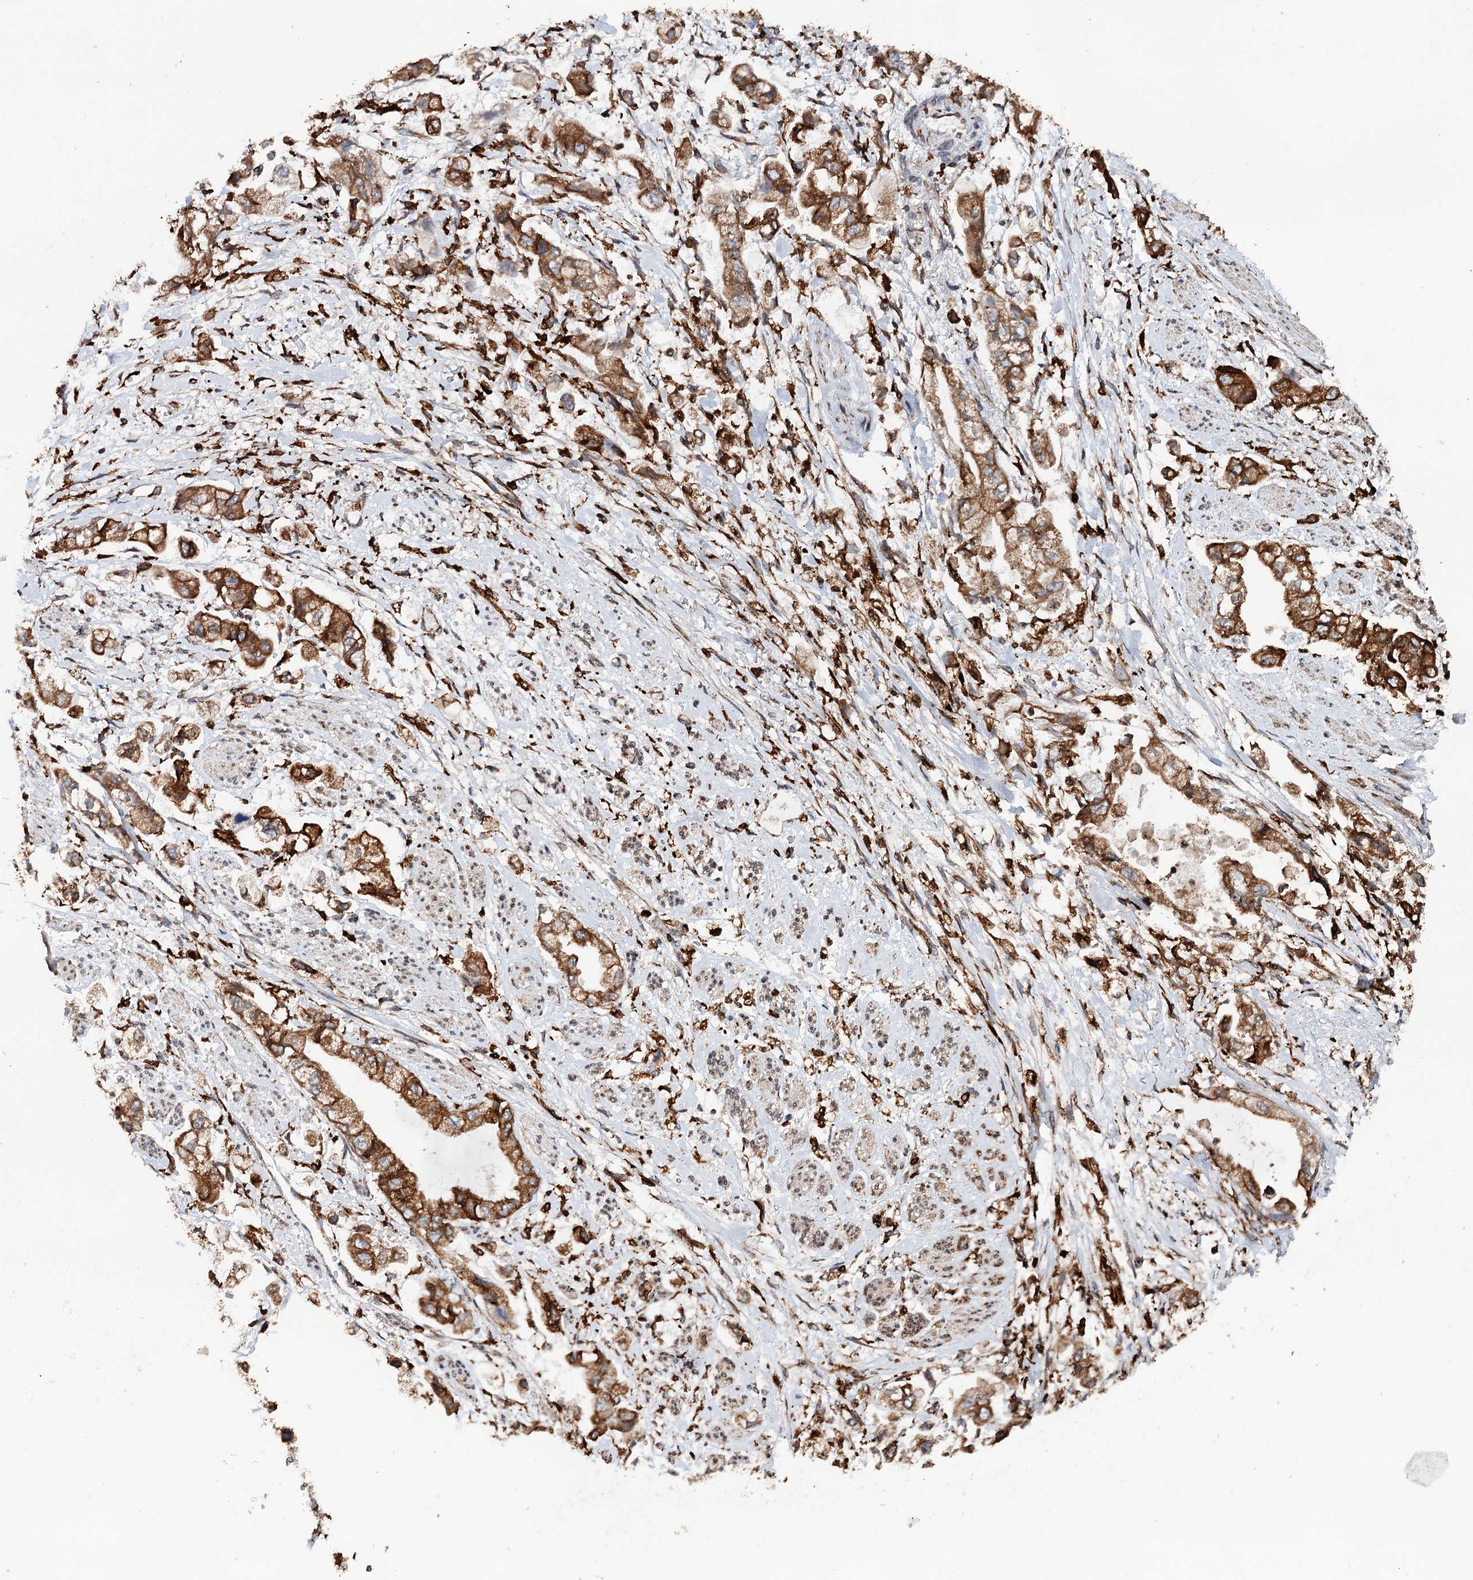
{"staining": {"intensity": "moderate", "quantity": ">75%", "location": "cytoplasmic/membranous"}, "tissue": "stomach cancer", "cell_type": "Tumor cells", "image_type": "cancer", "snomed": [{"axis": "morphology", "description": "Adenocarcinoma, NOS"}, {"axis": "topography", "description": "Stomach"}], "caption": "Adenocarcinoma (stomach) tissue reveals moderate cytoplasmic/membranous staining in about >75% of tumor cells", "gene": "ERP29", "patient": {"sex": "male", "age": 62}}